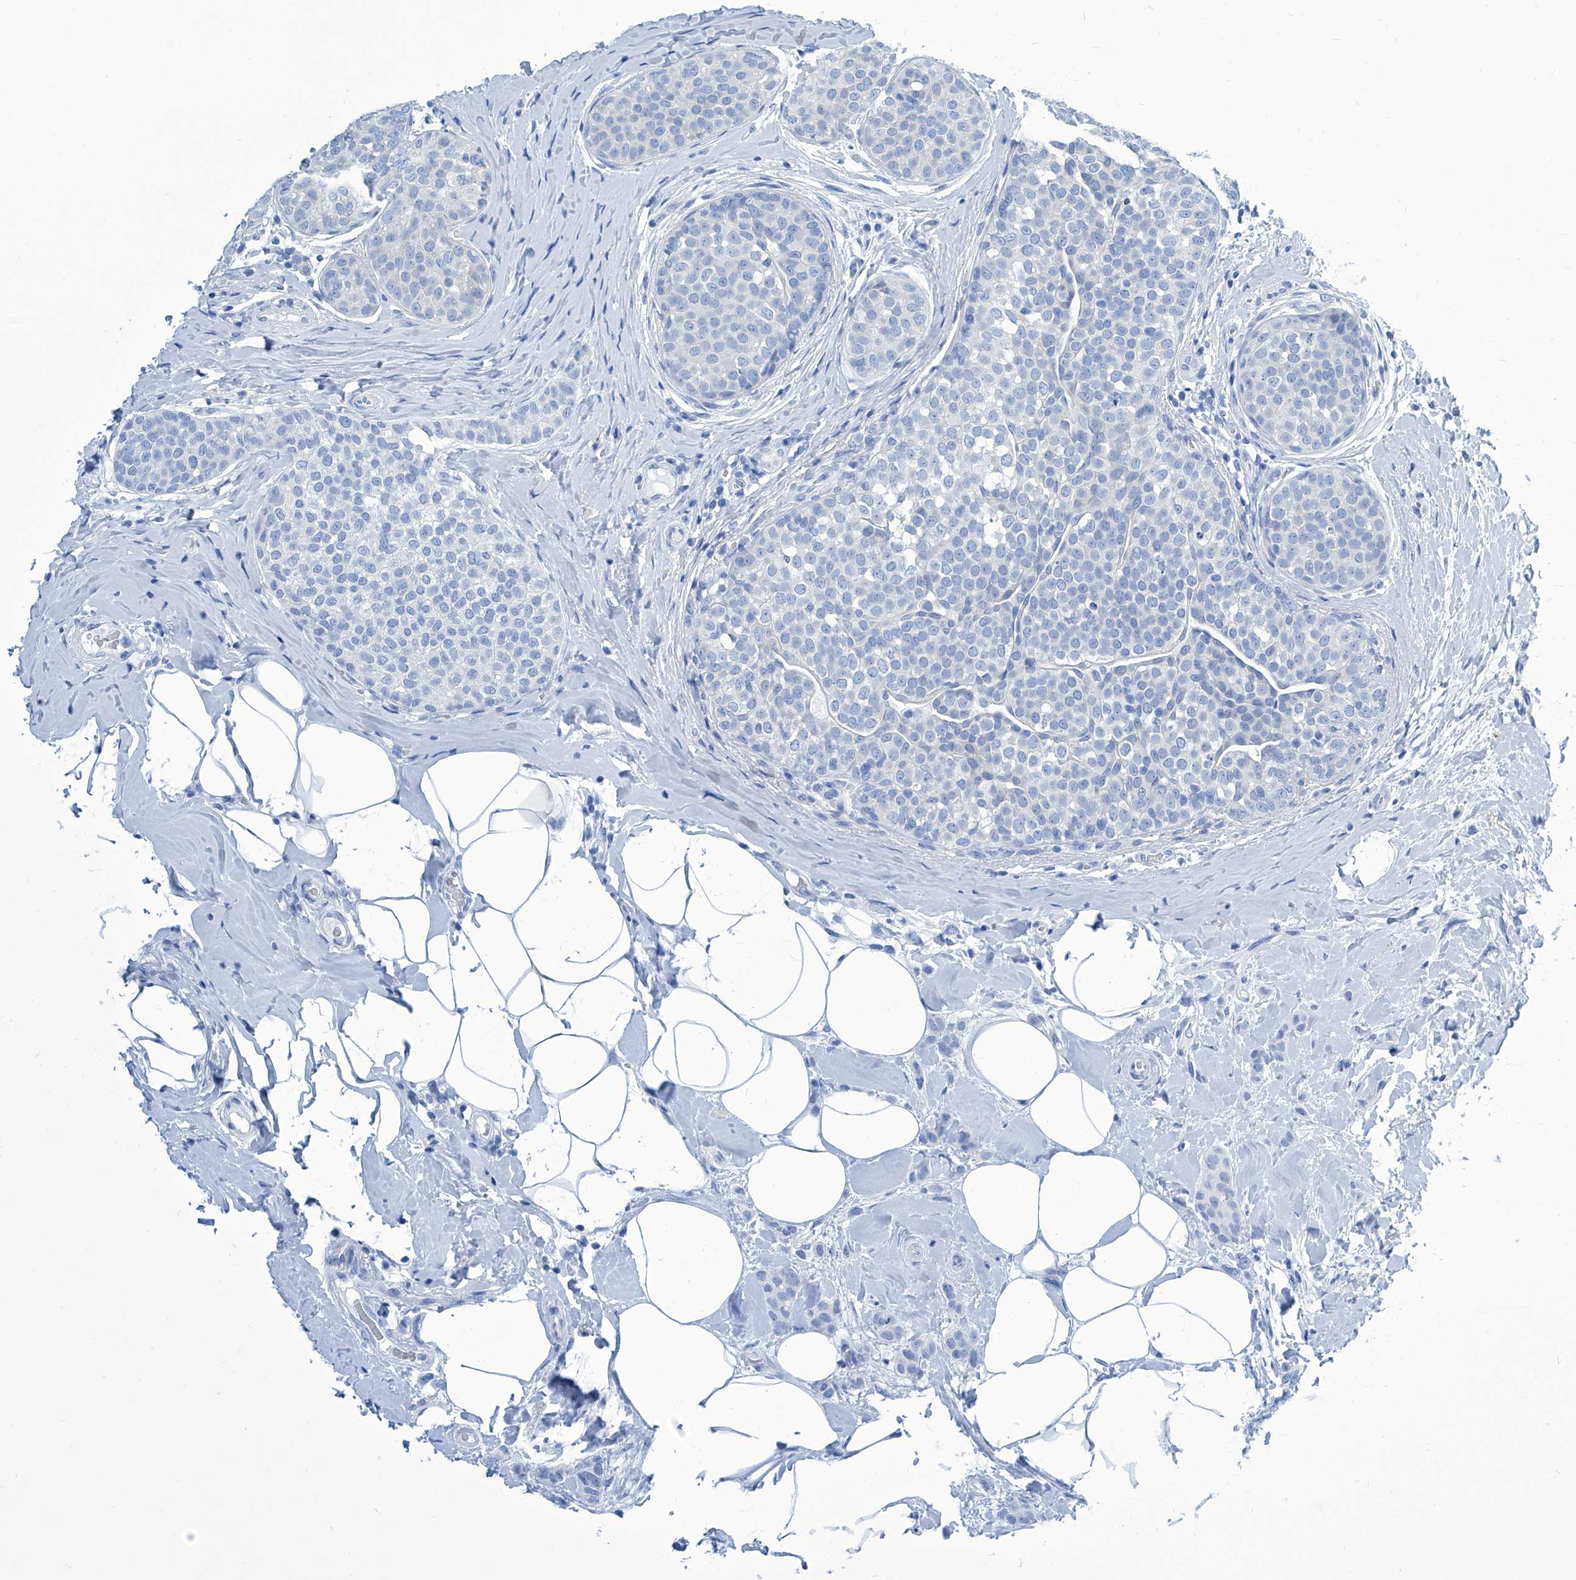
{"staining": {"intensity": "negative", "quantity": "none", "location": "none"}, "tissue": "breast cancer", "cell_type": "Tumor cells", "image_type": "cancer", "snomed": [{"axis": "morphology", "description": "Lobular carcinoma, in situ"}, {"axis": "morphology", "description": "Lobular carcinoma"}, {"axis": "topography", "description": "Breast"}], "caption": "The micrograph displays no staining of tumor cells in breast cancer. (Immunohistochemistry, brightfield microscopy, high magnification).", "gene": "ZNF519", "patient": {"sex": "female", "age": 41}}